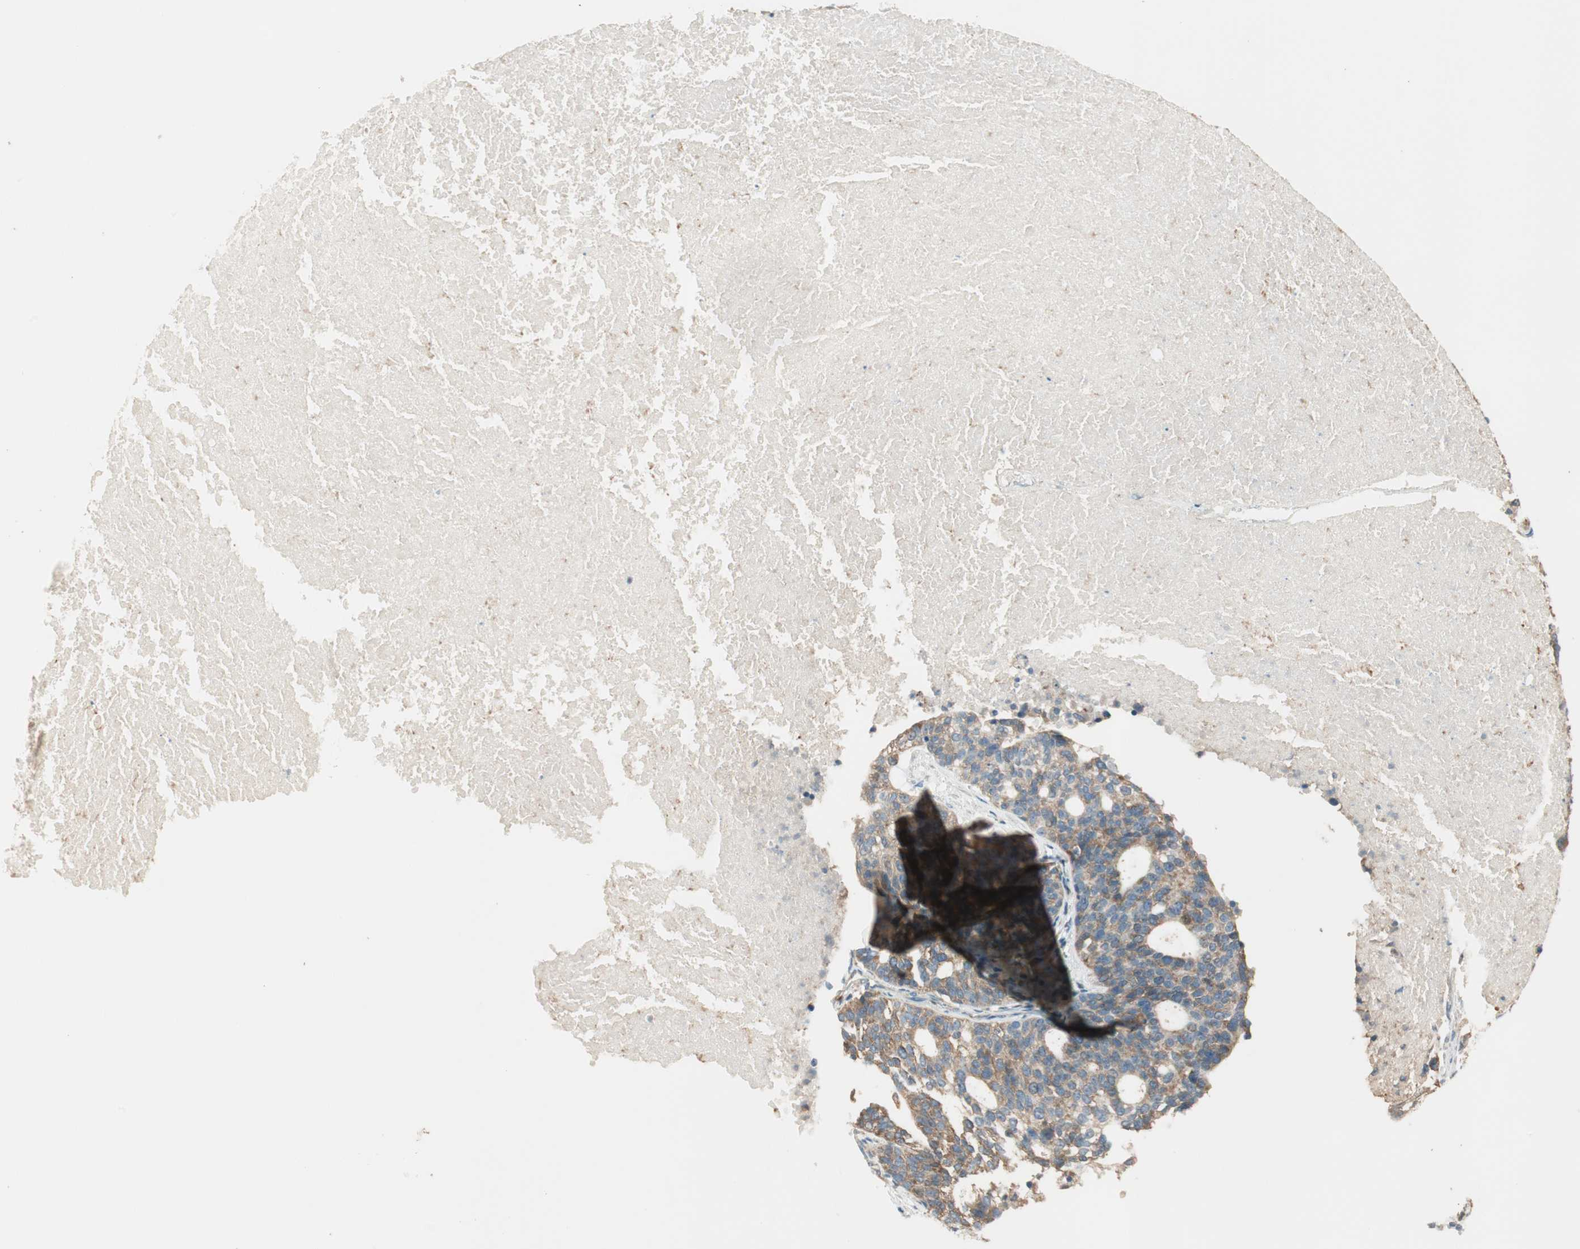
{"staining": {"intensity": "moderate", "quantity": ">75%", "location": "cytoplasmic/membranous"}, "tissue": "ovarian cancer", "cell_type": "Tumor cells", "image_type": "cancer", "snomed": [{"axis": "morphology", "description": "Cystadenocarcinoma, serous, NOS"}, {"axis": "topography", "description": "Ovary"}], "caption": "Tumor cells show medium levels of moderate cytoplasmic/membranous positivity in about >75% of cells in human ovarian cancer (serous cystadenocarcinoma). Ihc stains the protein of interest in brown and the nuclei are stained blue.", "gene": "CC2D1A", "patient": {"sex": "female", "age": 59}}